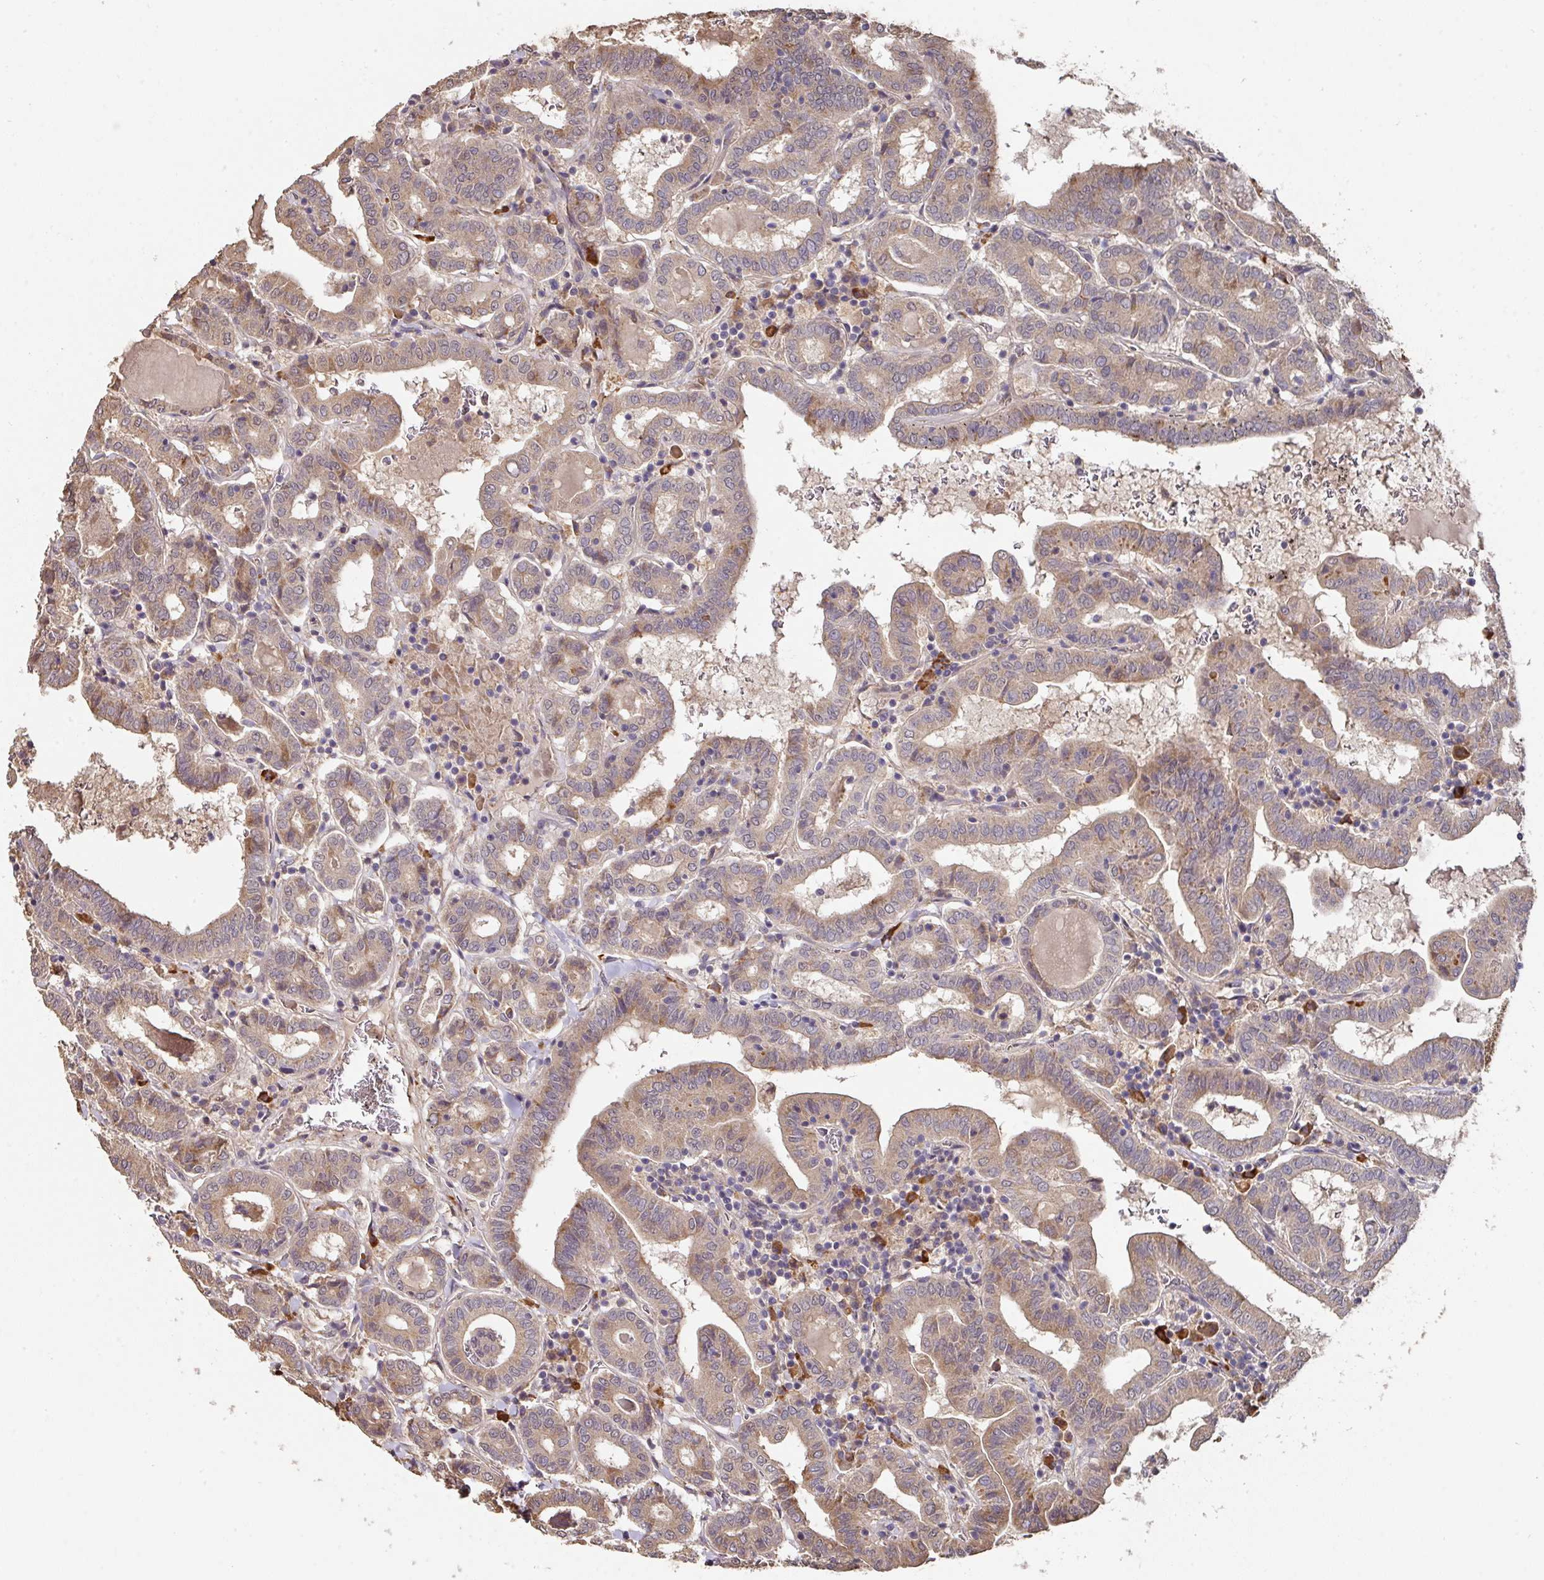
{"staining": {"intensity": "moderate", "quantity": "25%-75%", "location": "cytoplasmic/membranous"}, "tissue": "thyroid cancer", "cell_type": "Tumor cells", "image_type": "cancer", "snomed": [{"axis": "morphology", "description": "Papillary adenocarcinoma, NOS"}, {"axis": "topography", "description": "Thyroid gland"}], "caption": "Protein analysis of thyroid cancer (papillary adenocarcinoma) tissue demonstrates moderate cytoplasmic/membranous staining in about 25%-75% of tumor cells.", "gene": "ACVR2B", "patient": {"sex": "female", "age": 72}}